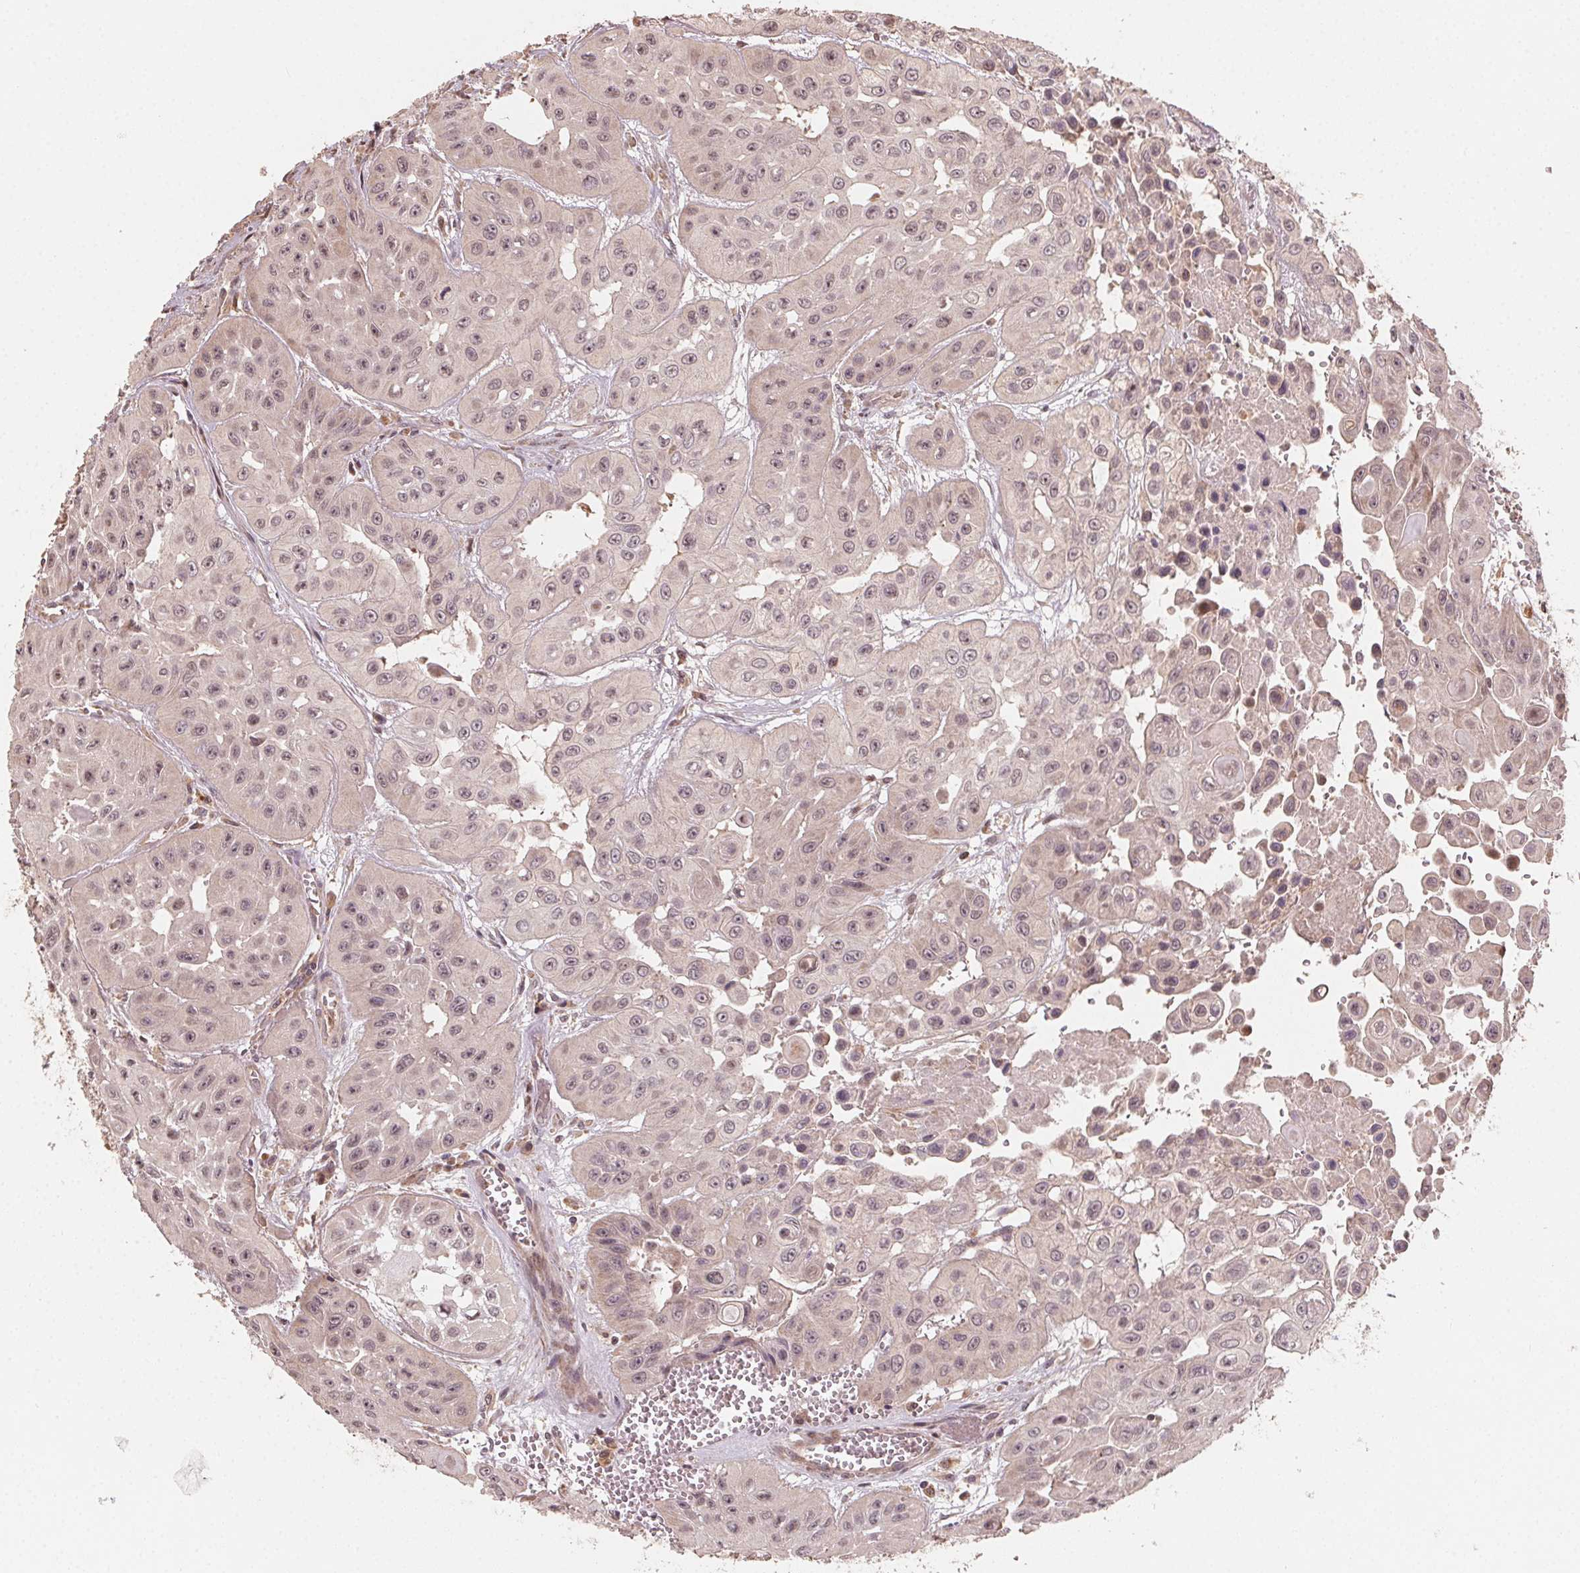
{"staining": {"intensity": "weak", "quantity": "25%-75%", "location": "cytoplasmic/membranous"}, "tissue": "head and neck cancer", "cell_type": "Tumor cells", "image_type": "cancer", "snomed": [{"axis": "morphology", "description": "Adenocarcinoma, NOS"}, {"axis": "topography", "description": "Head-Neck"}], "caption": "Head and neck cancer (adenocarcinoma) was stained to show a protein in brown. There is low levels of weak cytoplasmic/membranous expression in approximately 25%-75% of tumor cells.", "gene": "WBP2", "patient": {"sex": "male", "age": 73}}